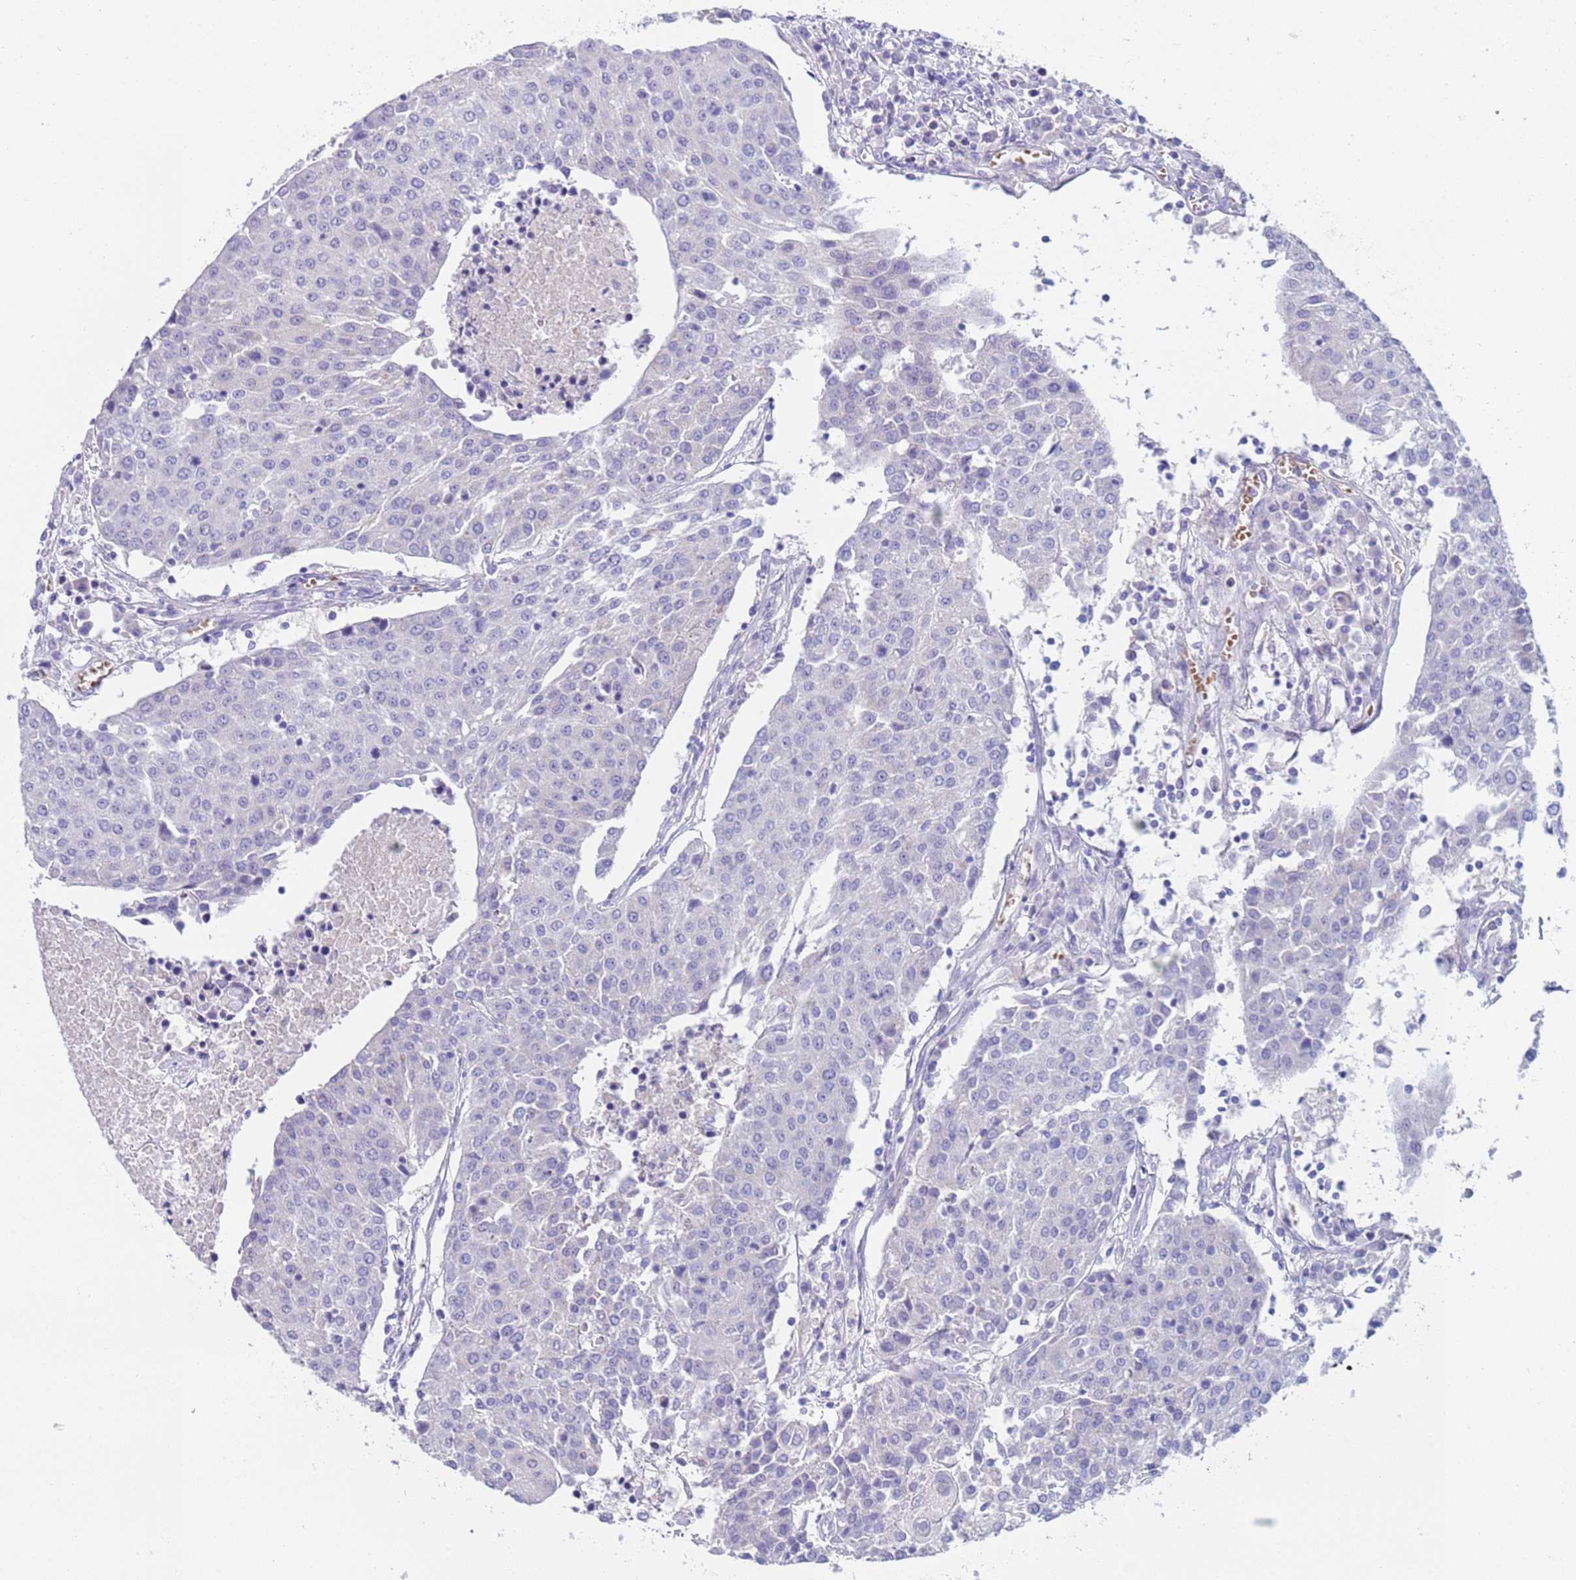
{"staining": {"intensity": "negative", "quantity": "none", "location": "none"}, "tissue": "urothelial cancer", "cell_type": "Tumor cells", "image_type": "cancer", "snomed": [{"axis": "morphology", "description": "Urothelial carcinoma, High grade"}, {"axis": "topography", "description": "Urinary bladder"}], "caption": "A micrograph of human high-grade urothelial carcinoma is negative for staining in tumor cells.", "gene": "KBTBD3", "patient": {"sex": "female", "age": 85}}